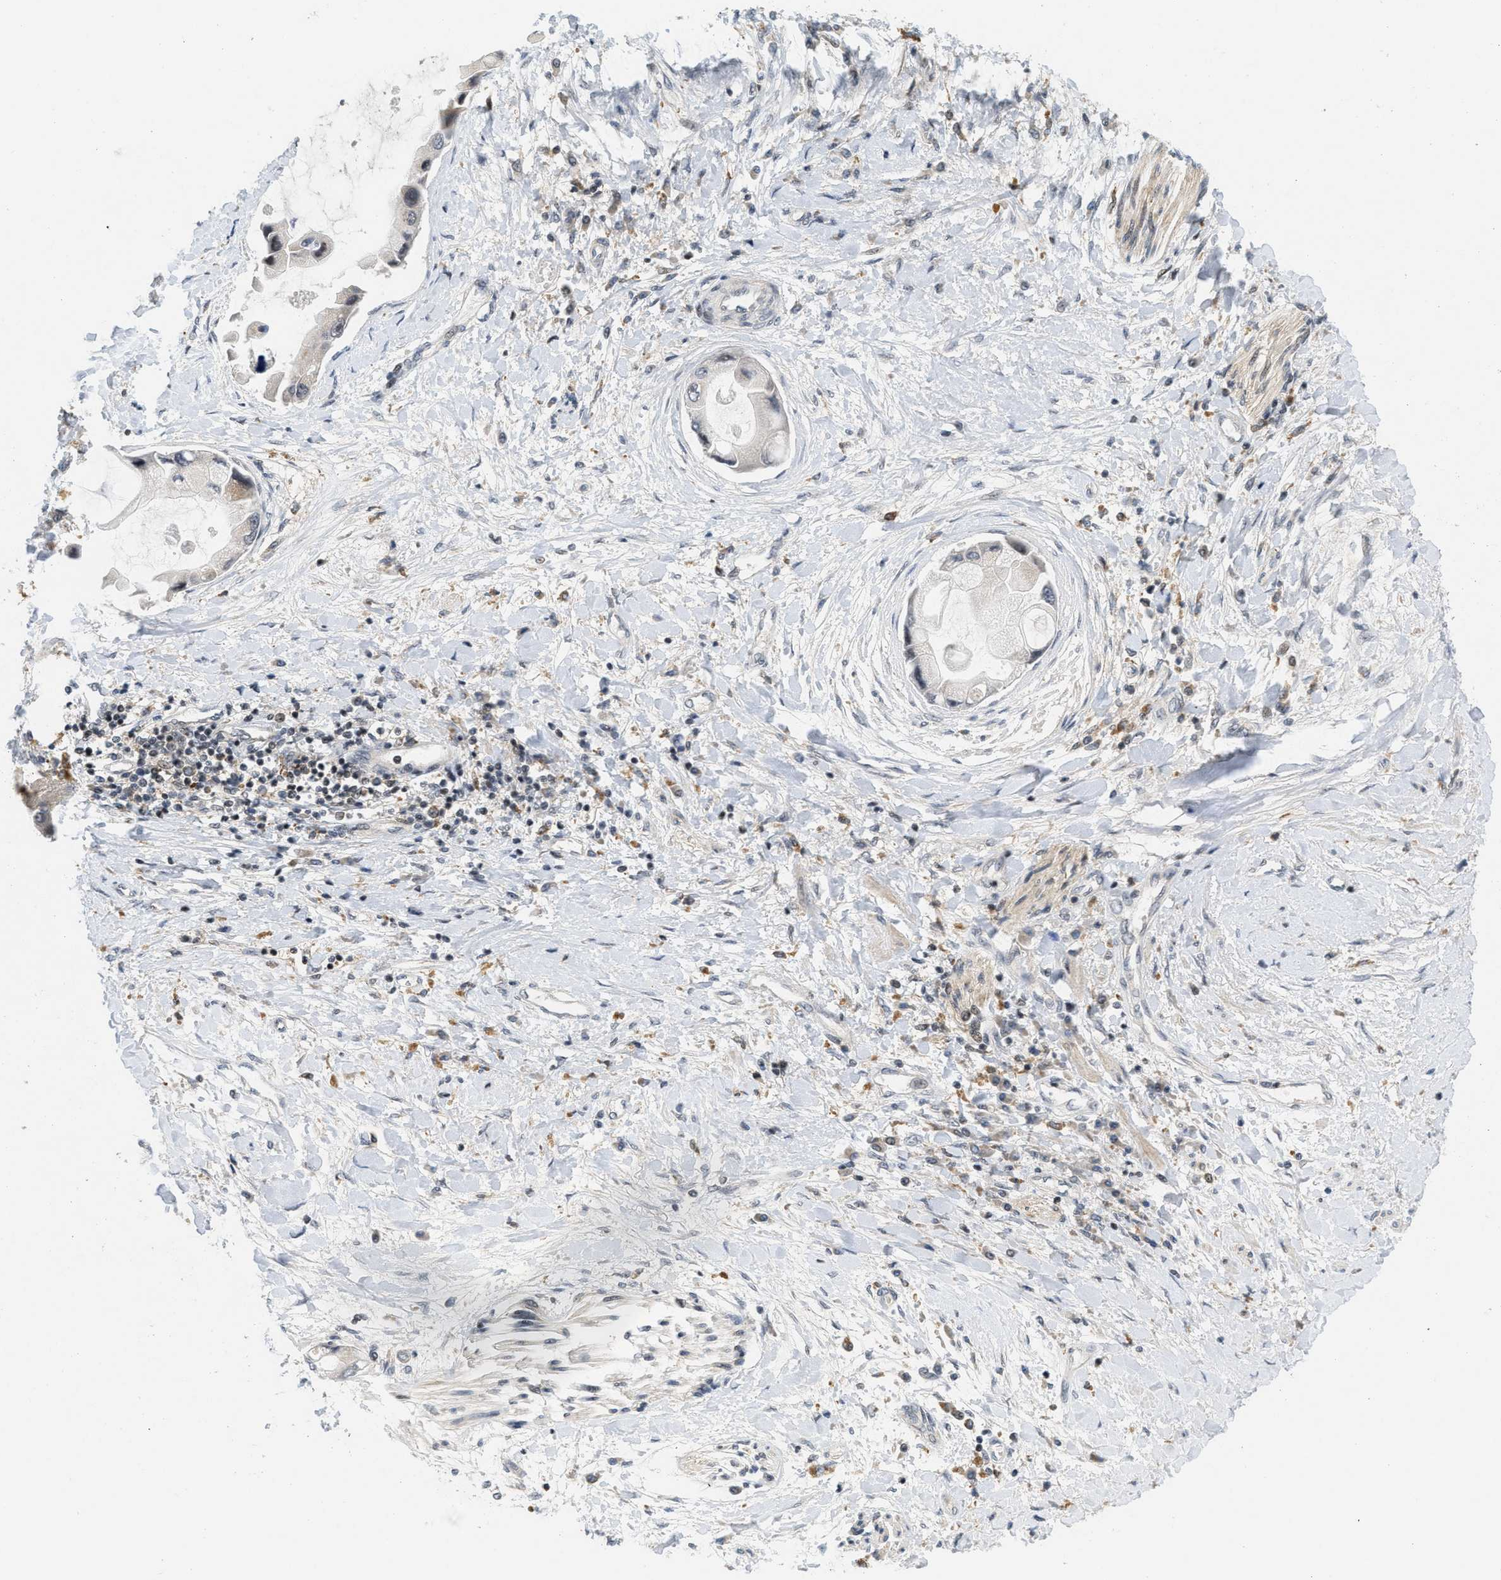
{"staining": {"intensity": "weak", "quantity": "<25%", "location": "cytoplasmic/membranous"}, "tissue": "liver cancer", "cell_type": "Tumor cells", "image_type": "cancer", "snomed": [{"axis": "morphology", "description": "Cholangiocarcinoma"}, {"axis": "topography", "description": "Liver"}], "caption": "High magnification brightfield microscopy of liver cholangiocarcinoma stained with DAB (brown) and counterstained with hematoxylin (blue): tumor cells show no significant expression.", "gene": "ING1", "patient": {"sex": "male", "age": 50}}